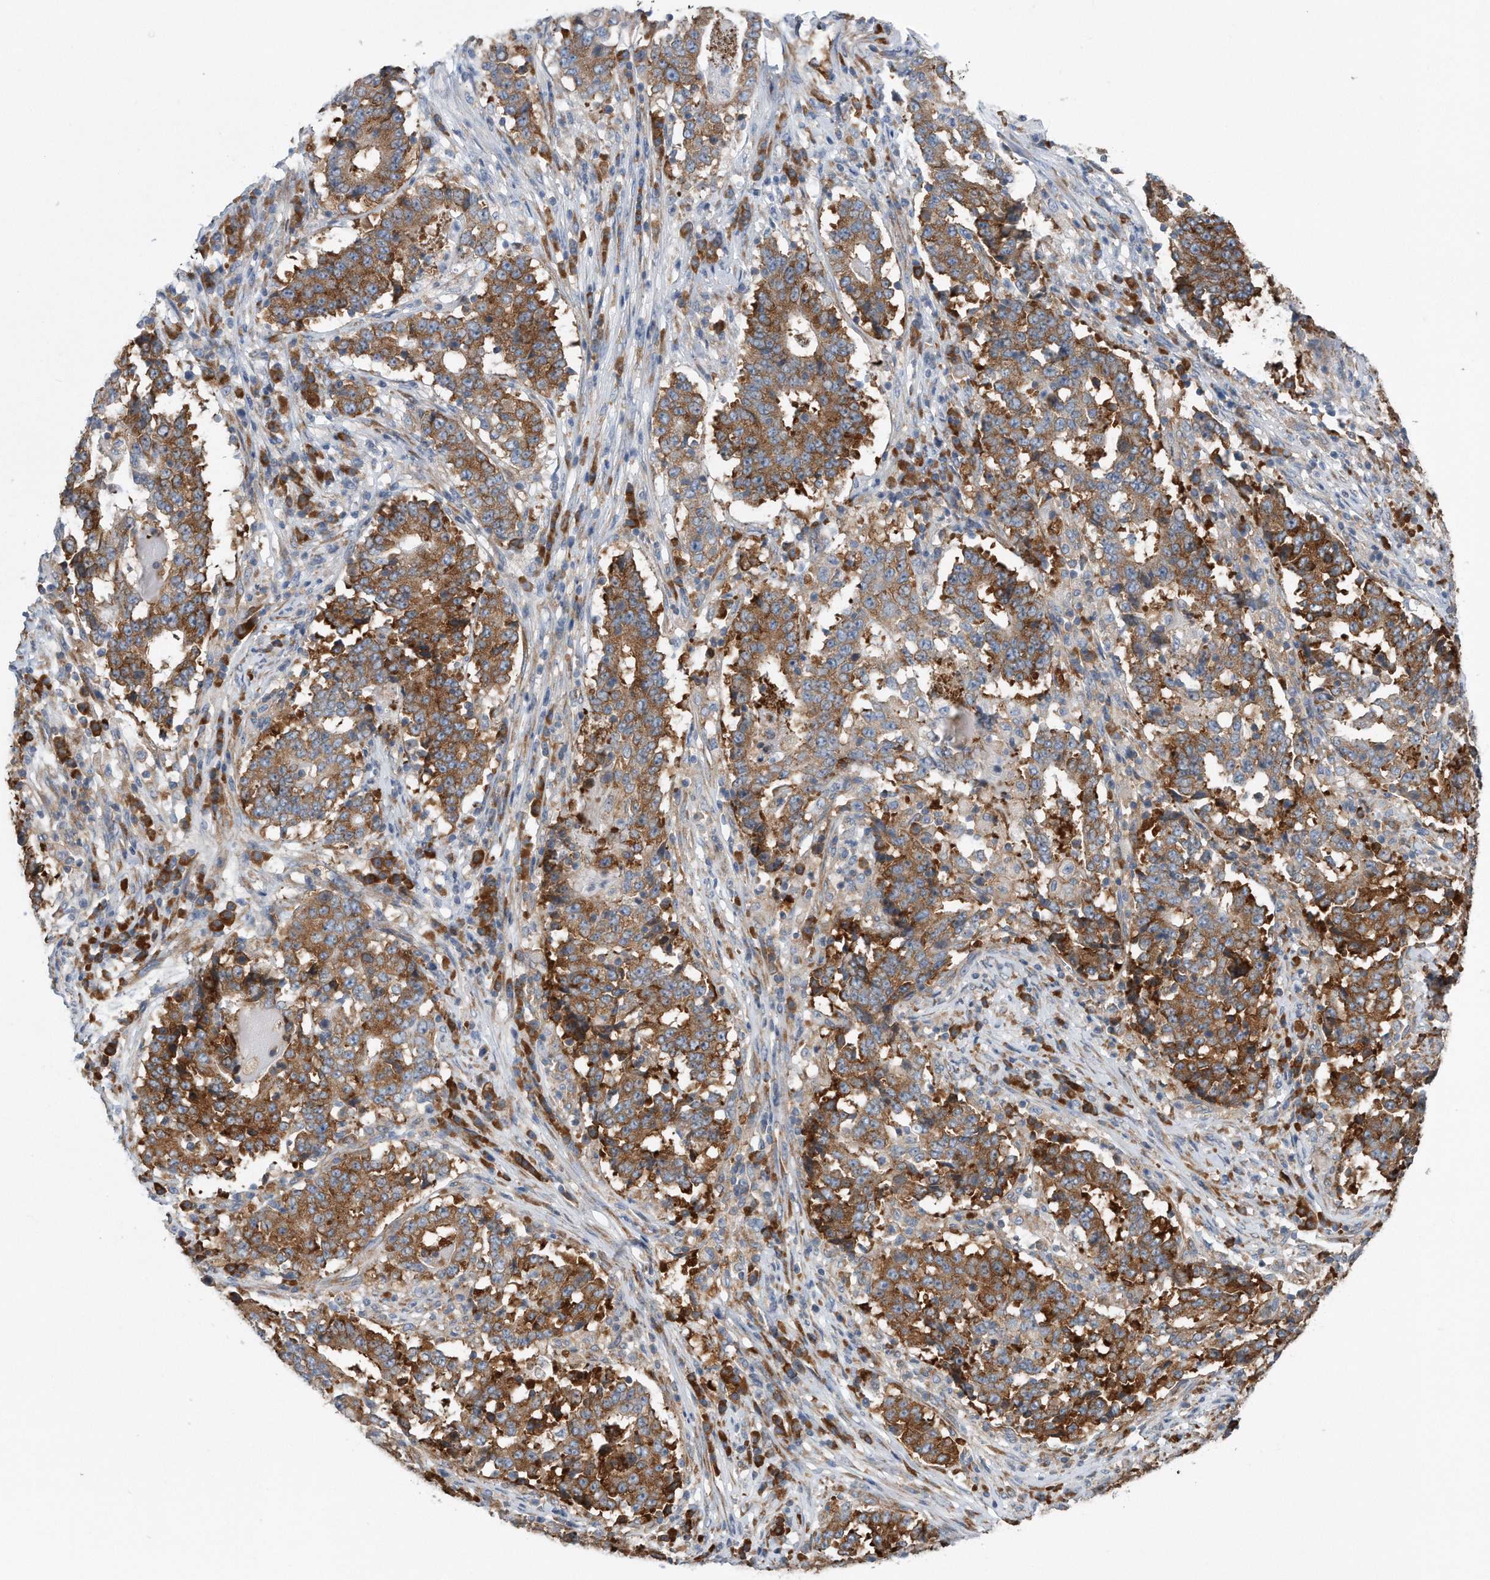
{"staining": {"intensity": "moderate", "quantity": ">75%", "location": "cytoplasmic/membranous"}, "tissue": "stomach cancer", "cell_type": "Tumor cells", "image_type": "cancer", "snomed": [{"axis": "morphology", "description": "Adenocarcinoma, NOS"}, {"axis": "topography", "description": "Stomach"}], "caption": "The histopathology image displays a brown stain indicating the presence of a protein in the cytoplasmic/membranous of tumor cells in adenocarcinoma (stomach). (DAB IHC, brown staining for protein, blue staining for nuclei).", "gene": "RPL26L1", "patient": {"sex": "male", "age": 59}}